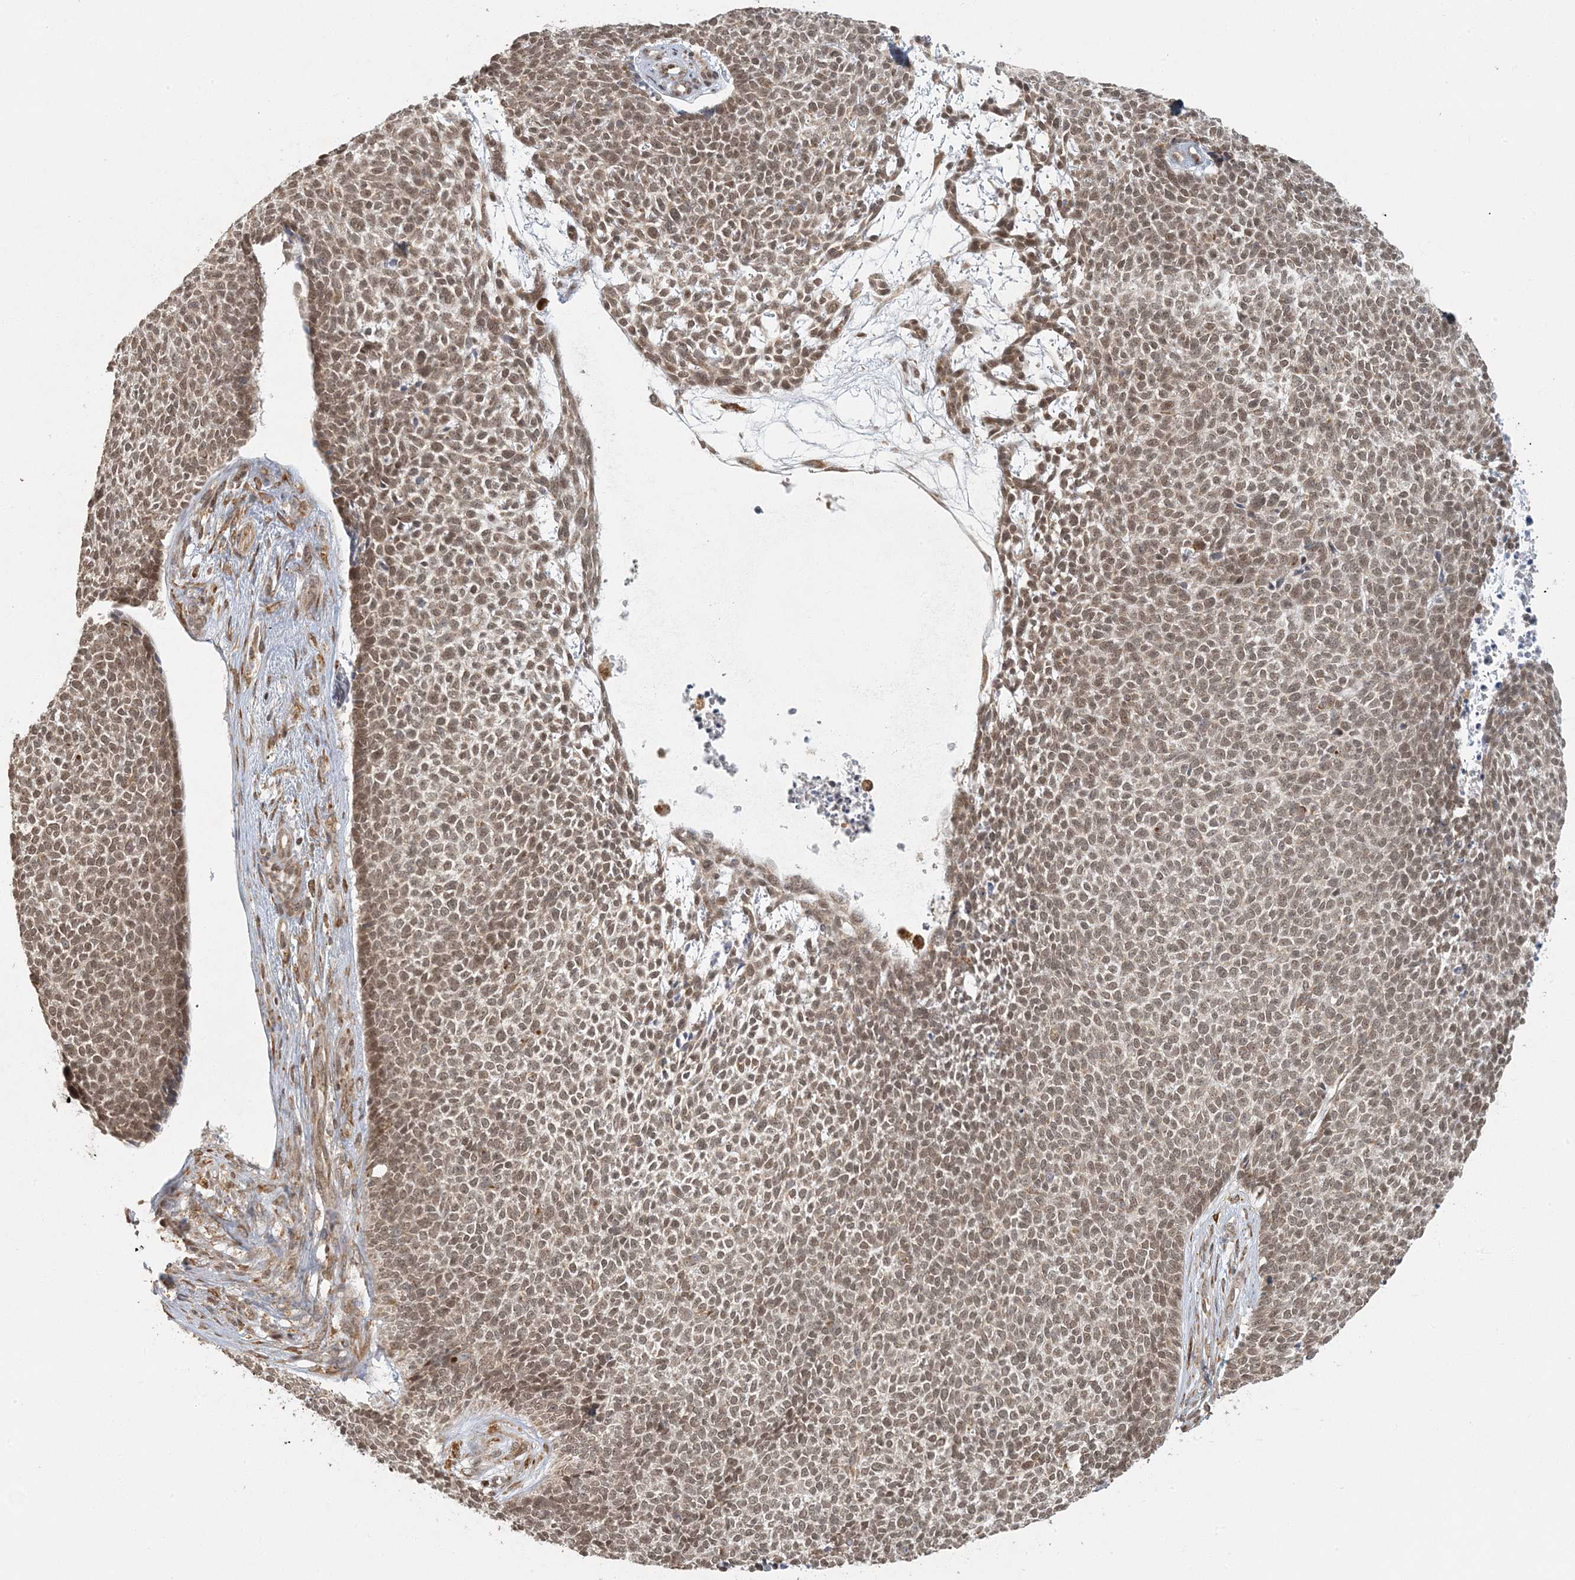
{"staining": {"intensity": "moderate", "quantity": ">75%", "location": "nuclear"}, "tissue": "skin cancer", "cell_type": "Tumor cells", "image_type": "cancer", "snomed": [{"axis": "morphology", "description": "Basal cell carcinoma"}, {"axis": "topography", "description": "Skin"}], "caption": "Immunohistochemistry (IHC) (DAB) staining of skin cancer (basal cell carcinoma) displays moderate nuclear protein positivity in about >75% of tumor cells.", "gene": "AK9", "patient": {"sex": "female", "age": 84}}